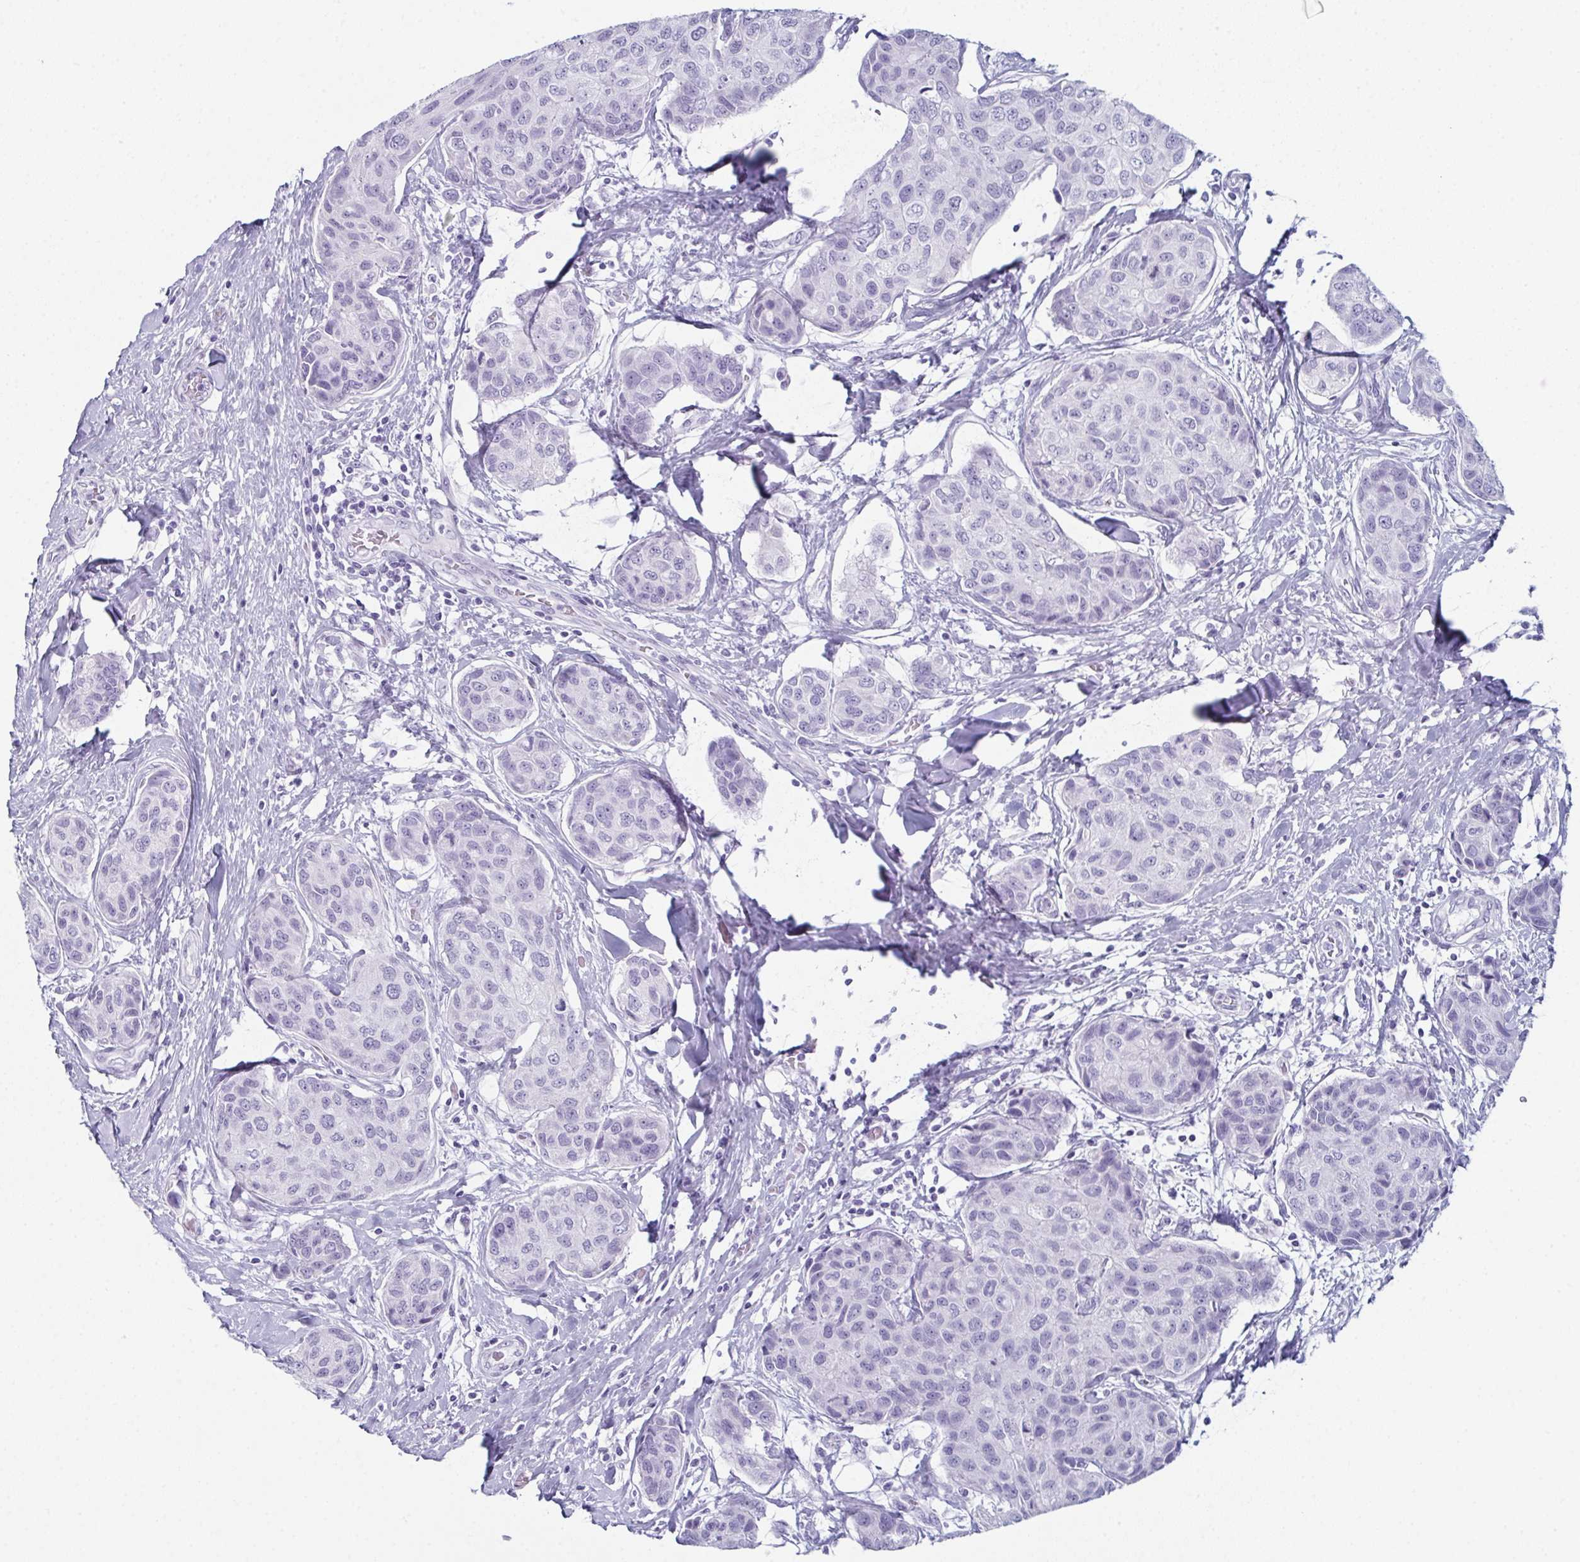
{"staining": {"intensity": "negative", "quantity": "none", "location": "none"}, "tissue": "breast cancer", "cell_type": "Tumor cells", "image_type": "cancer", "snomed": [{"axis": "morphology", "description": "Duct carcinoma"}, {"axis": "topography", "description": "Breast"}], "caption": "The immunohistochemistry (IHC) micrograph has no significant positivity in tumor cells of breast cancer (intraductal carcinoma) tissue. (Brightfield microscopy of DAB (3,3'-diaminobenzidine) IHC at high magnification).", "gene": "ENKUR", "patient": {"sex": "female", "age": 80}}